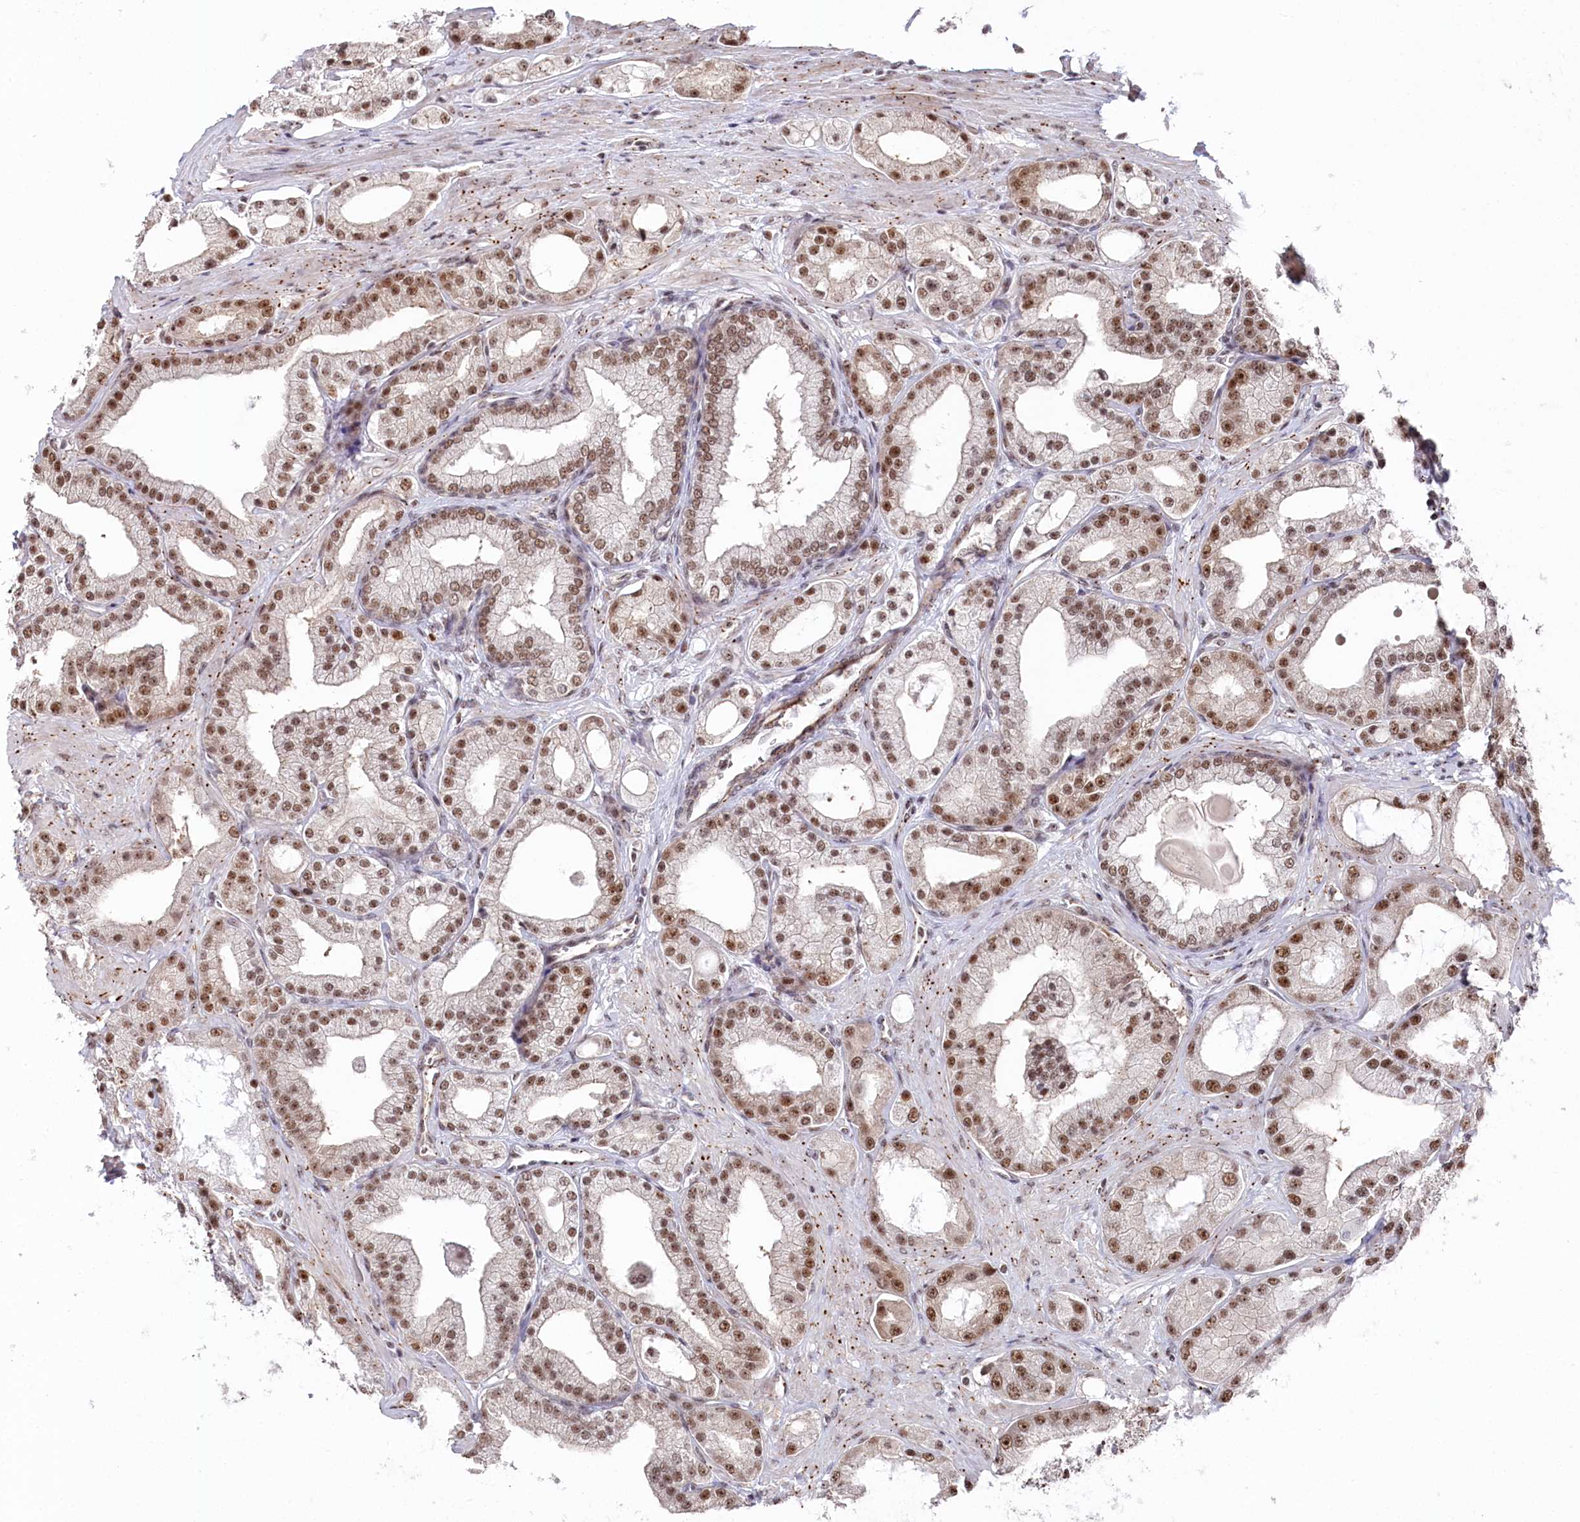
{"staining": {"intensity": "moderate", "quantity": ">75%", "location": "nuclear"}, "tissue": "prostate cancer", "cell_type": "Tumor cells", "image_type": "cancer", "snomed": [{"axis": "morphology", "description": "Adenocarcinoma, Low grade"}, {"axis": "topography", "description": "Prostate"}], "caption": "Human prostate cancer stained with a brown dye exhibits moderate nuclear positive expression in approximately >75% of tumor cells.", "gene": "POLR2H", "patient": {"sex": "male", "age": 67}}